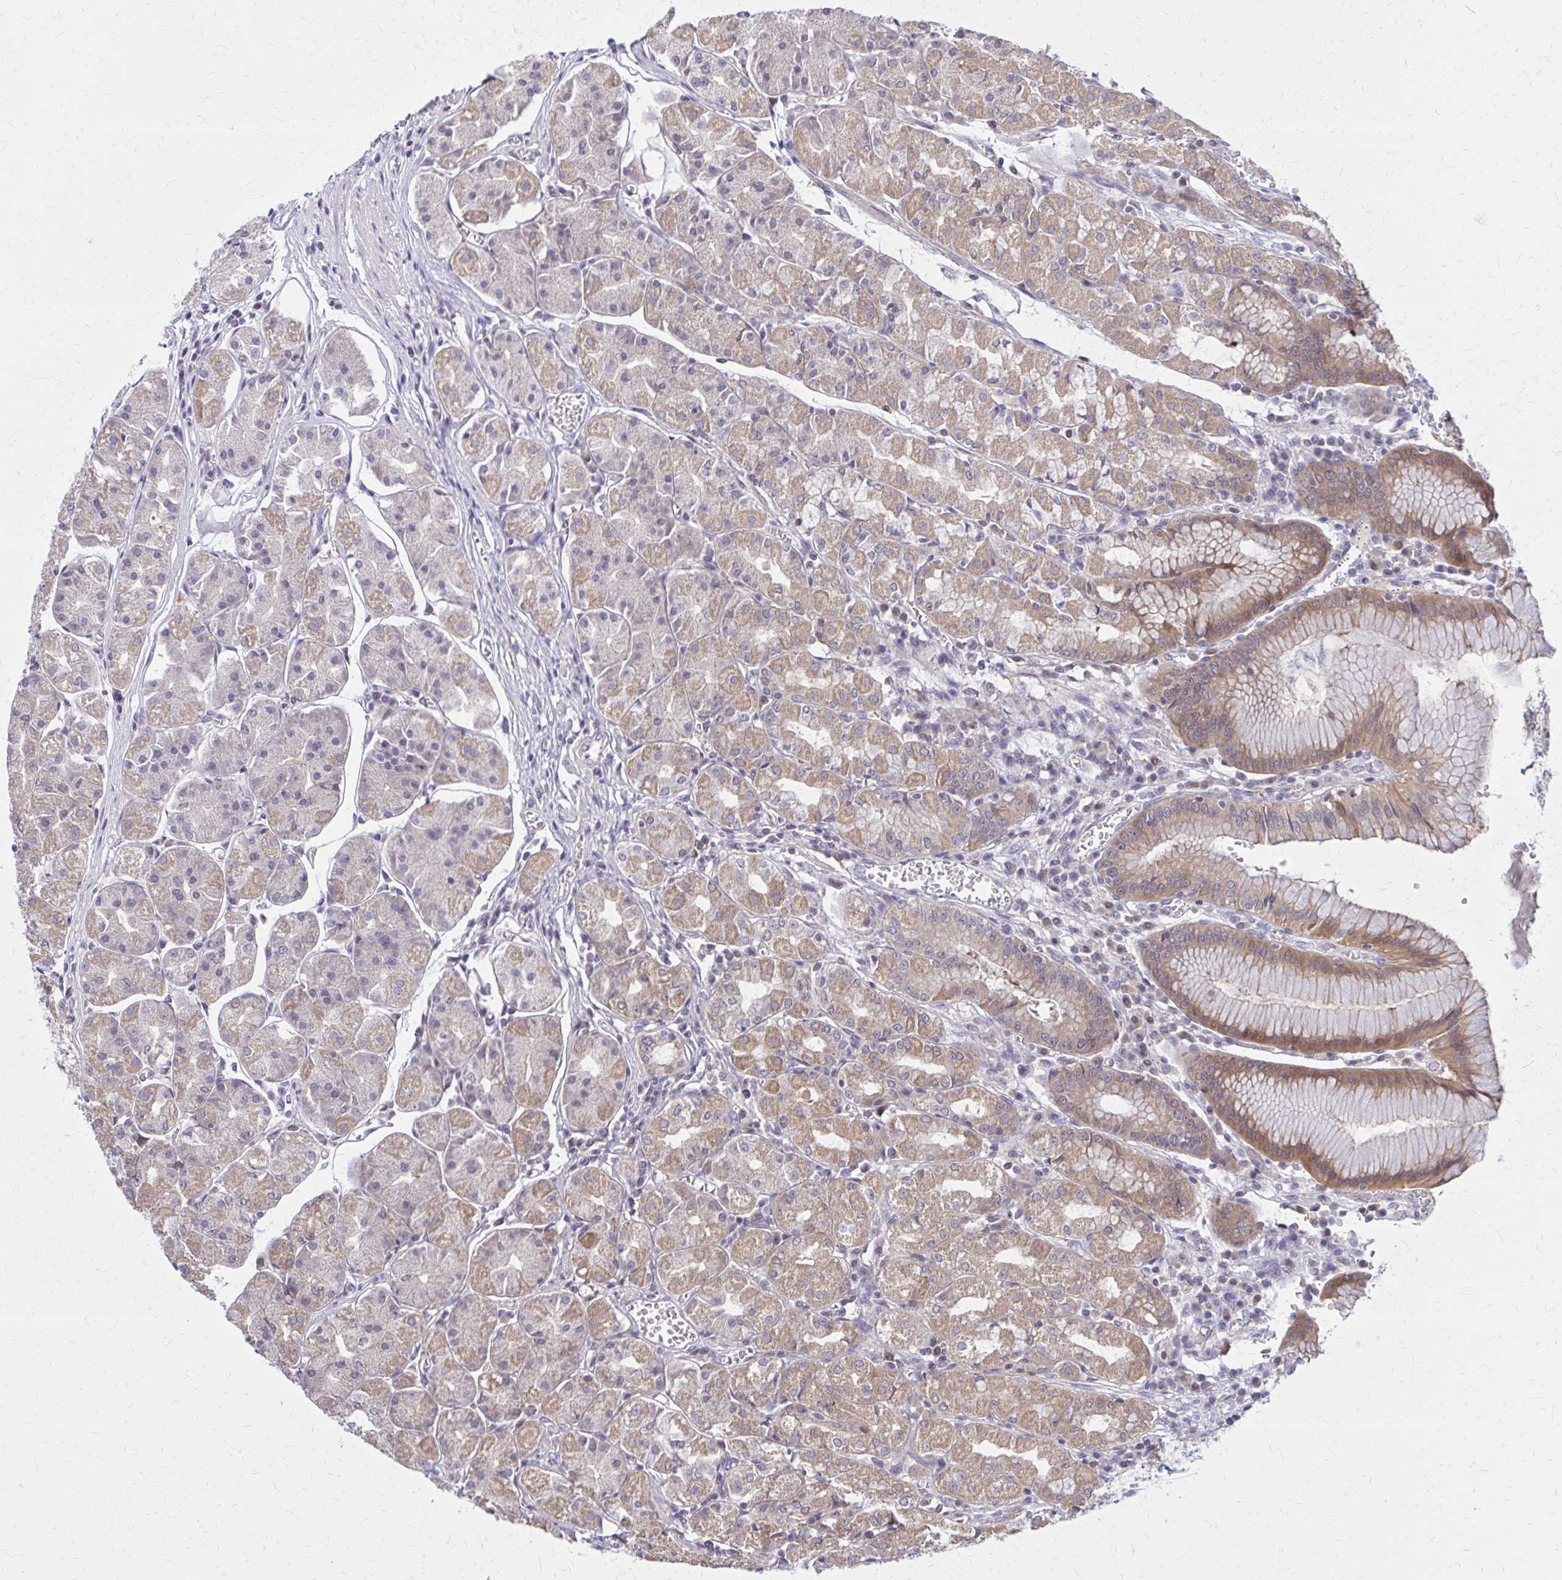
{"staining": {"intensity": "moderate", "quantity": ">75%", "location": "cytoplasmic/membranous"}, "tissue": "stomach", "cell_type": "Glandular cells", "image_type": "normal", "snomed": [{"axis": "morphology", "description": "Normal tissue, NOS"}, {"axis": "topography", "description": "Stomach"}], "caption": "Moderate cytoplasmic/membranous staining for a protein is seen in about >75% of glandular cells of unremarkable stomach using IHC.", "gene": "DBI", "patient": {"sex": "male", "age": 55}}